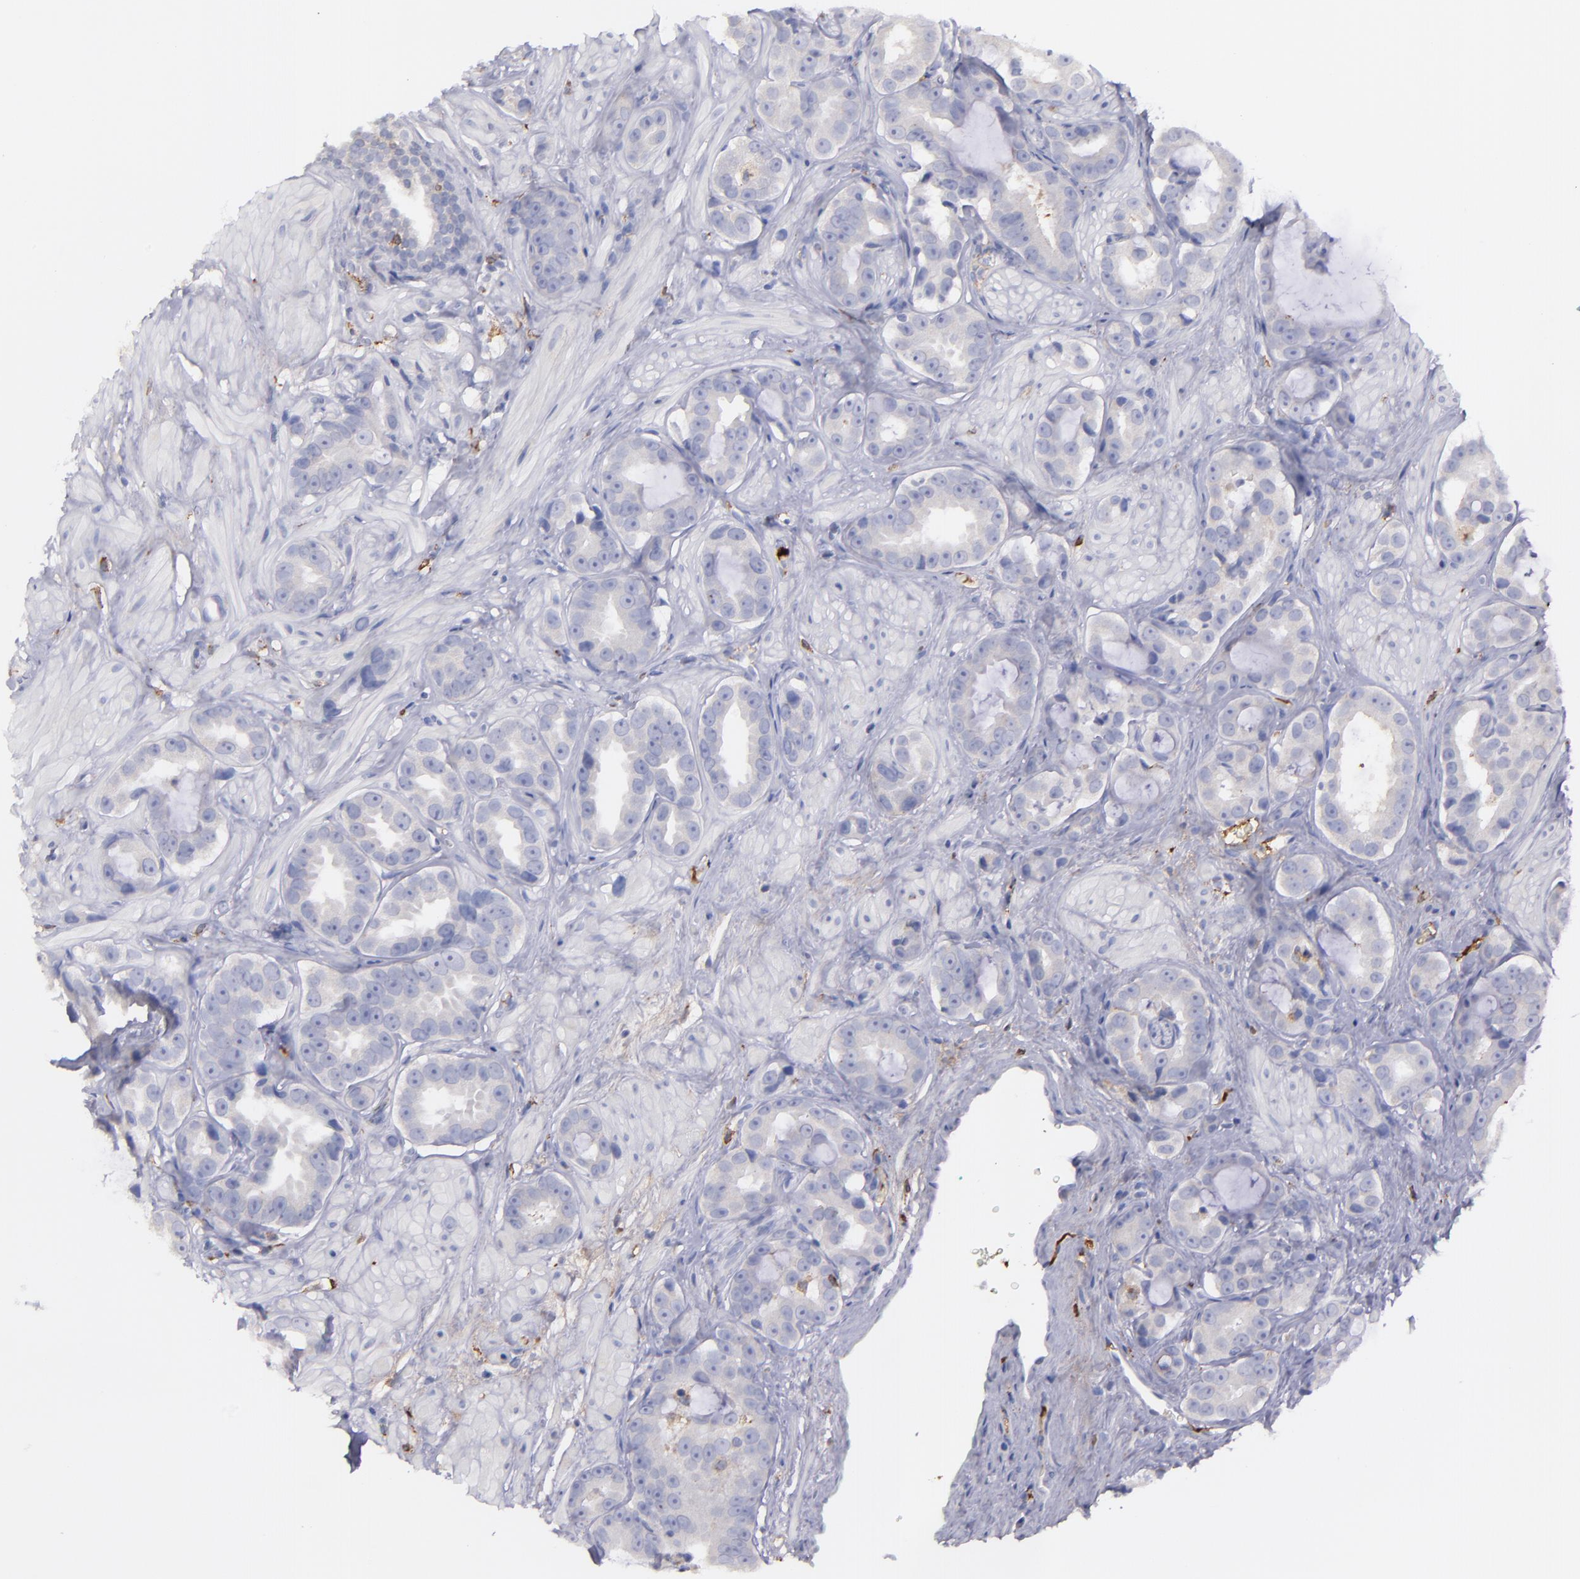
{"staining": {"intensity": "weak", "quantity": "<25%", "location": "cytoplasmic/membranous"}, "tissue": "prostate cancer", "cell_type": "Tumor cells", "image_type": "cancer", "snomed": [{"axis": "morphology", "description": "Adenocarcinoma, Low grade"}, {"axis": "topography", "description": "Prostate"}], "caption": "Adenocarcinoma (low-grade) (prostate) stained for a protein using immunohistochemistry (IHC) shows no positivity tumor cells.", "gene": "C1QA", "patient": {"sex": "male", "age": 59}}